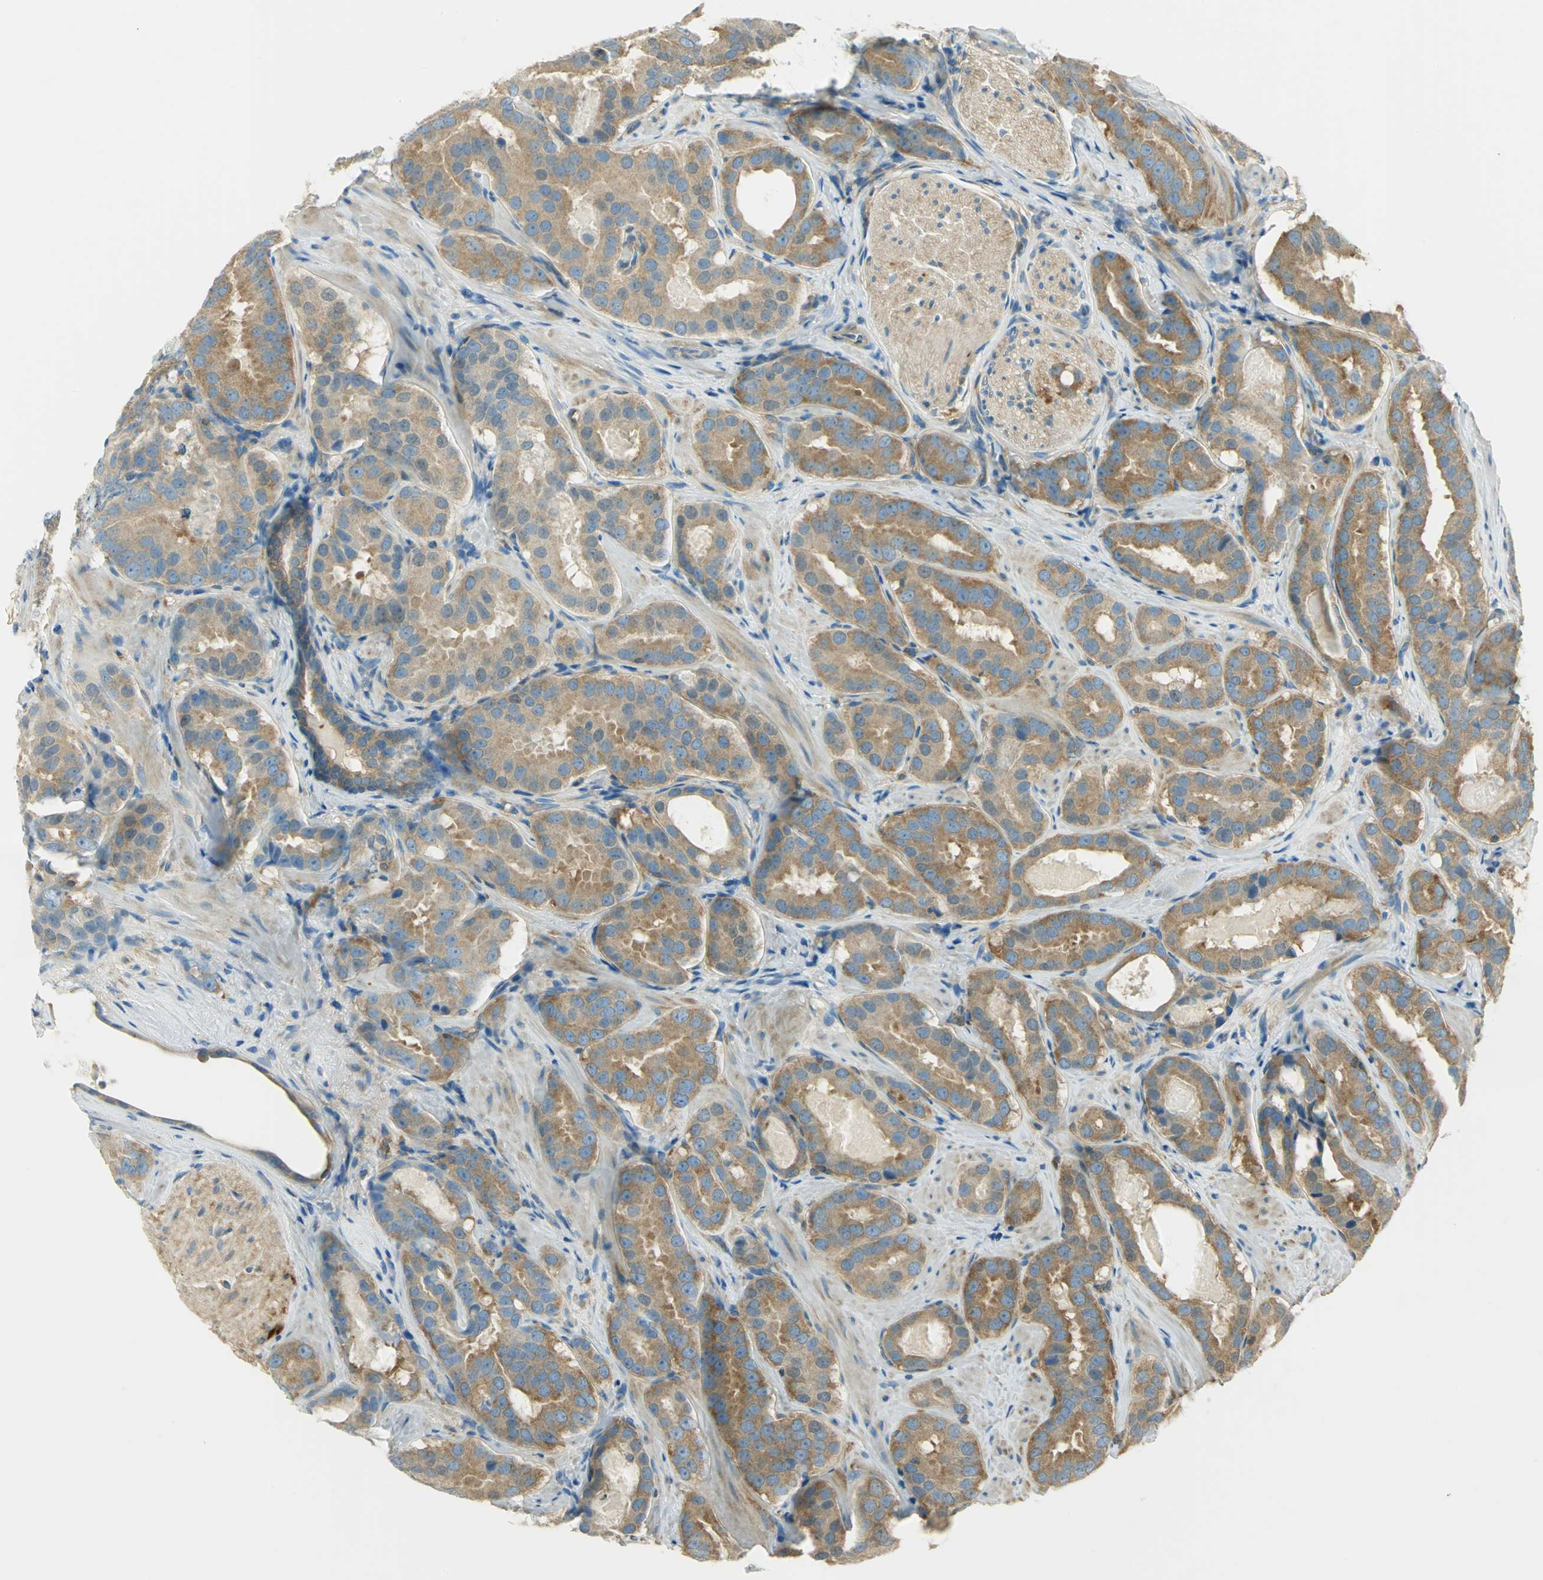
{"staining": {"intensity": "moderate", "quantity": ">75%", "location": "cytoplasmic/membranous"}, "tissue": "prostate cancer", "cell_type": "Tumor cells", "image_type": "cancer", "snomed": [{"axis": "morphology", "description": "Adenocarcinoma, Low grade"}, {"axis": "topography", "description": "Prostate"}], "caption": "Immunohistochemical staining of human prostate adenocarcinoma (low-grade) demonstrates medium levels of moderate cytoplasmic/membranous expression in approximately >75% of tumor cells.", "gene": "TSC22D2", "patient": {"sex": "male", "age": 59}}